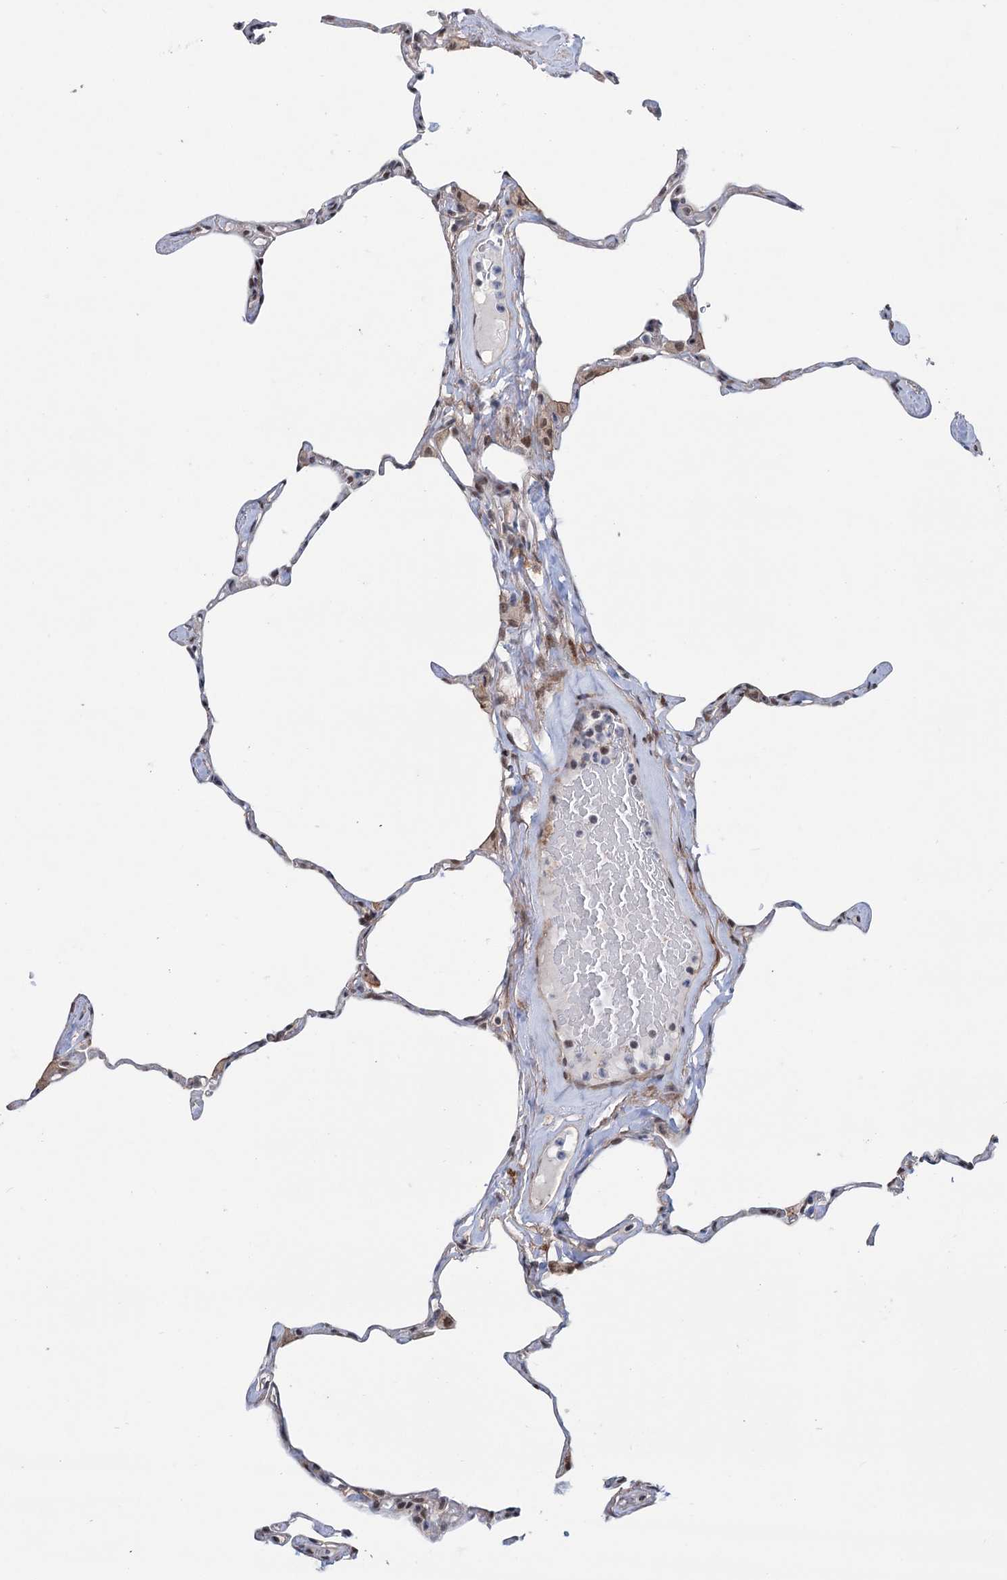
{"staining": {"intensity": "negative", "quantity": "none", "location": "none"}, "tissue": "lung", "cell_type": "Alveolar cells", "image_type": "normal", "snomed": [{"axis": "morphology", "description": "Normal tissue, NOS"}, {"axis": "topography", "description": "Lung"}], "caption": "An image of lung stained for a protein displays no brown staining in alveolar cells. (DAB immunohistochemistry (IHC), high magnification).", "gene": "FAM53A", "patient": {"sex": "male", "age": 65}}